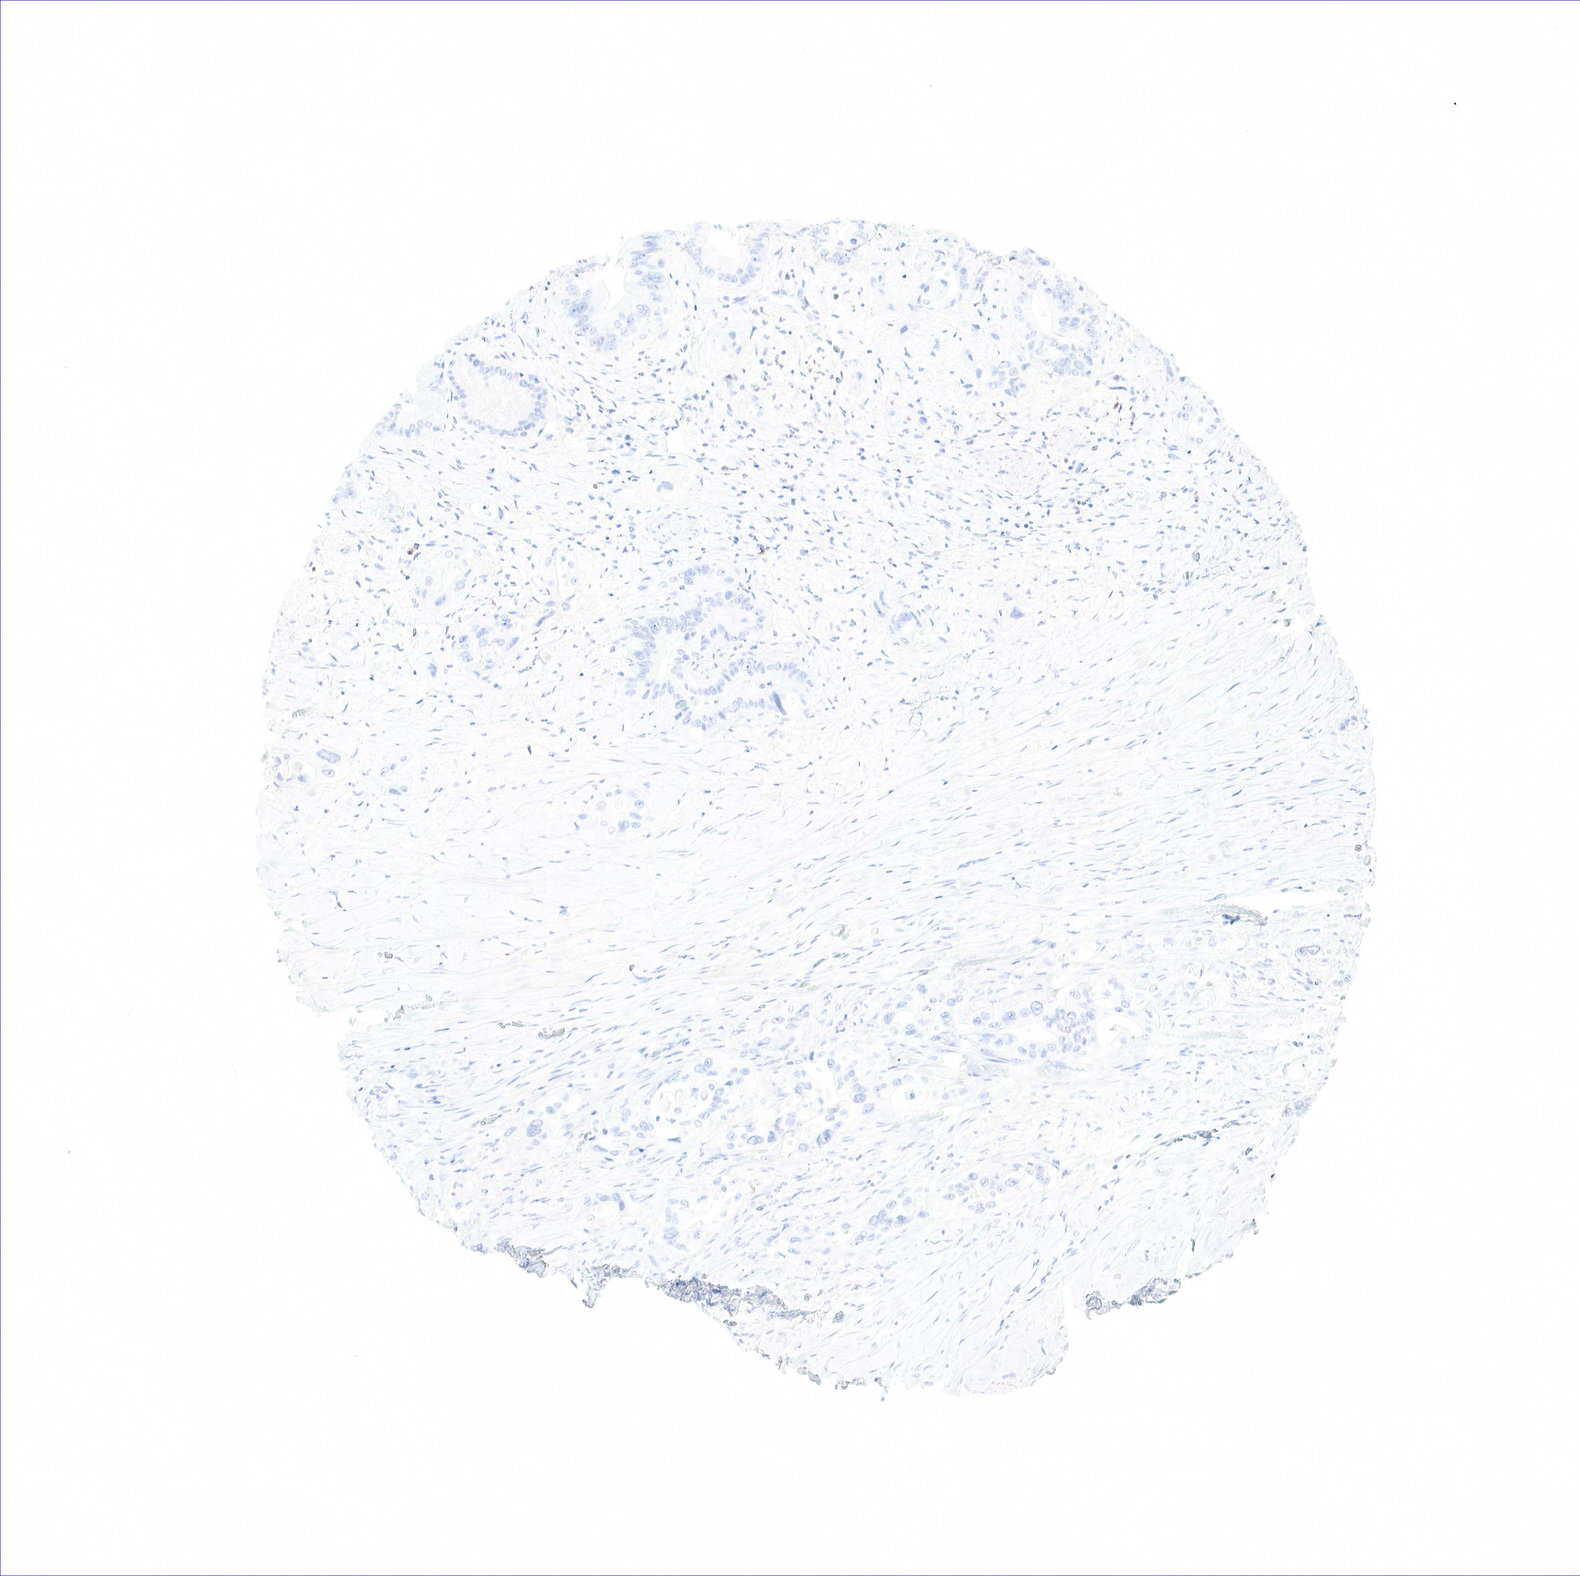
{"staining": {"intensity": "negative", "quantity": "none", "location": "none"}, "tissue": "pancreatic cancer", "cell_type": "Tumor cells", "image_type": "cancer", "snomed": [{"axis": "morphology", "description": "Adenocarcinoma, NOS"}, {"axis": "topography", "description": "Pancreas"}], "caption": "An immunohistochemistry micrograph of pancreatic adenocarcinoma is shown. There is no staining in tumor cells of pancreatic adenocarcinoma. The staining is performed using DAB brown chromogen with nuclei counter-stained in using hematoxylin.", "gene": "TNFRSF8", "patient": {"sex": "male", "age": 77}}